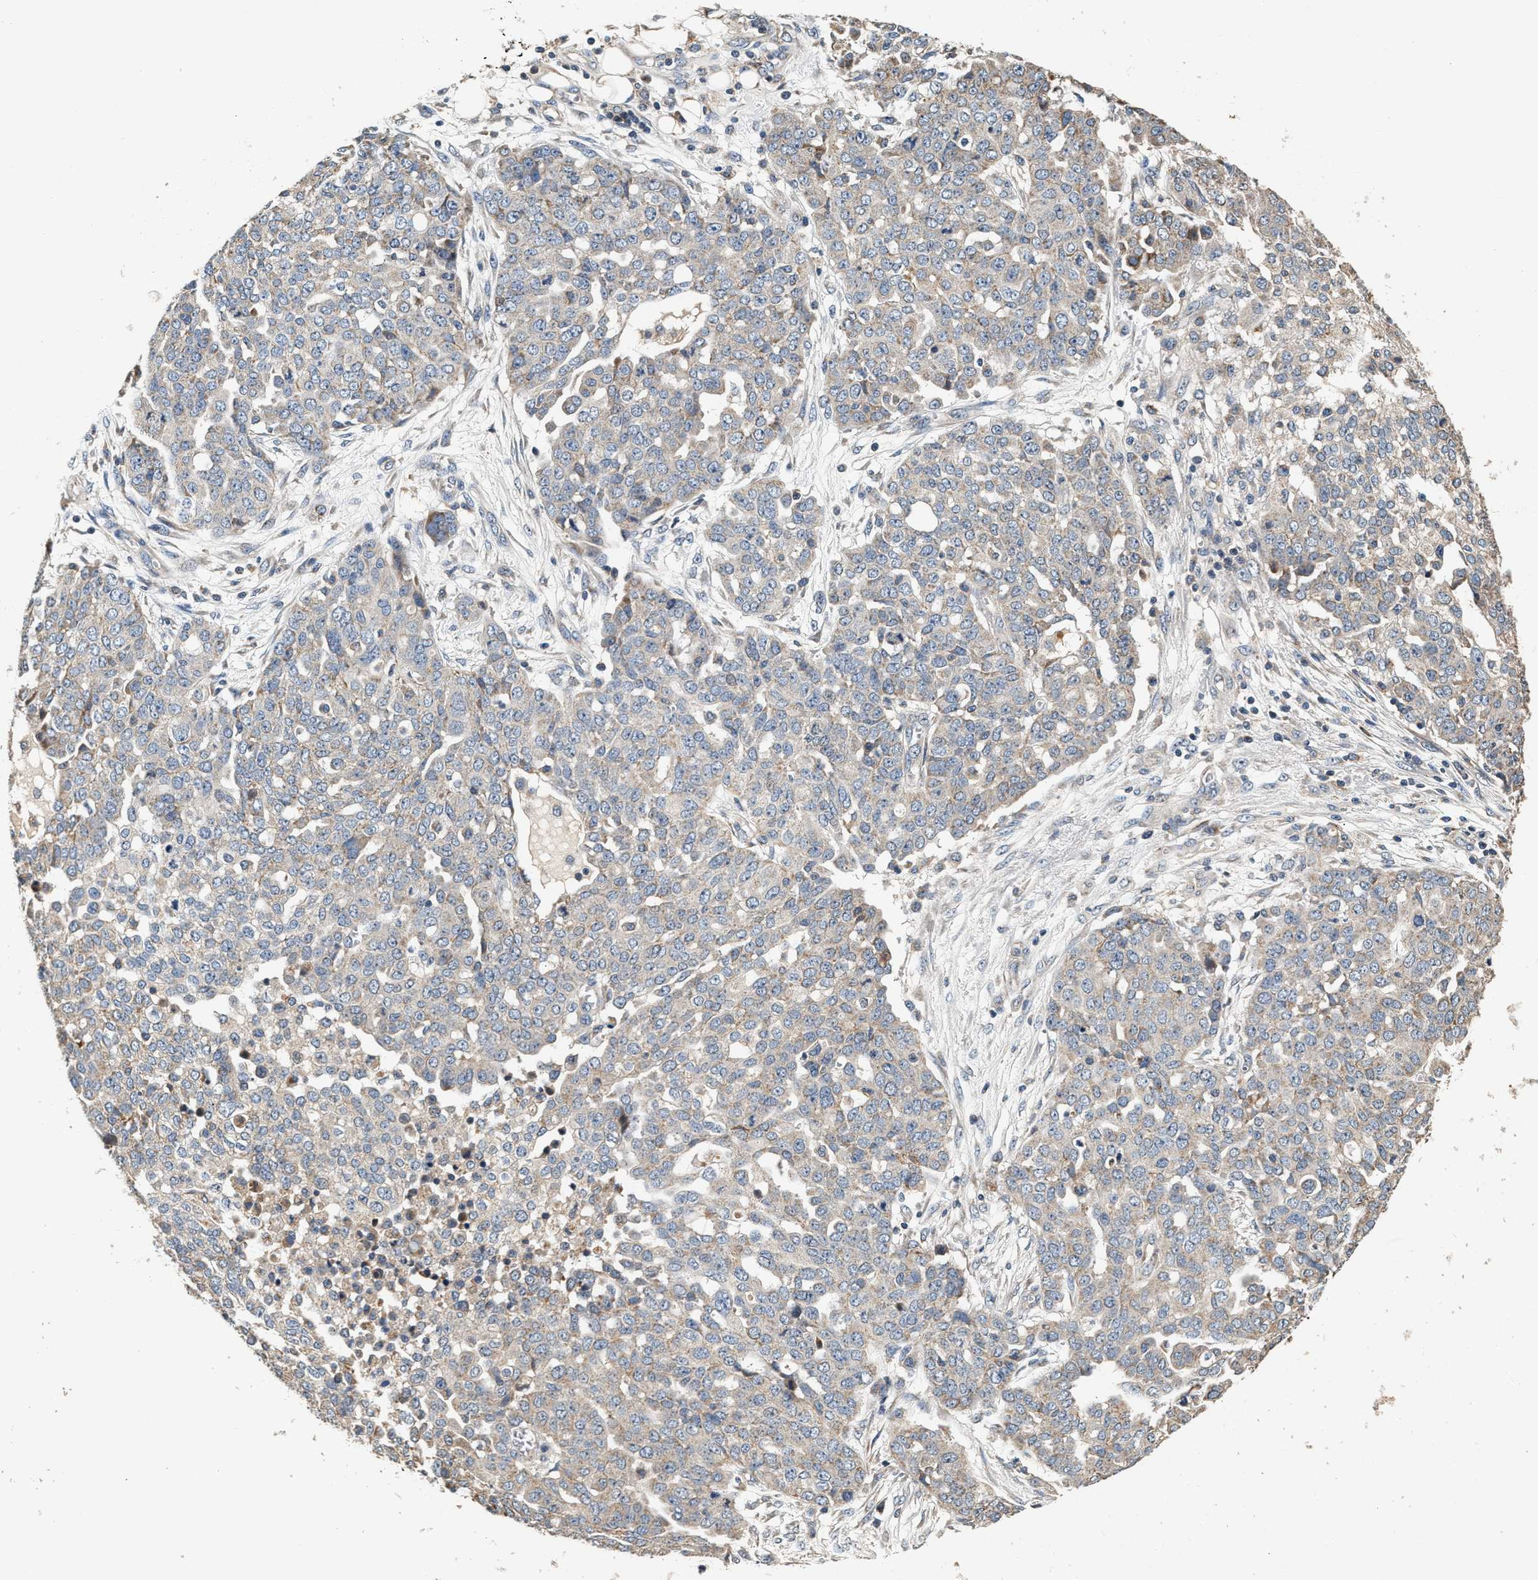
{"staining": {"intensity": "negative", "quantity": "none", "location": "none"}, "tissue": "ovarian cancer", "cell_type": "Tumor cells", "image_type": "cancer", "snomed": [{"axis": "morphology", "description": "Cystadenocarcinoma, serous, NOS"}, {"axis": "topography", "description": "Soft tissue"}, {"axis": "topography", "description": "Ovary"}], "caption": "Image shows no protein positivity in tumor cells of ovarian cancer (serous cystadenocarcinoma) tissue. (Stains: DAB IHC with hematoxylin counter stain, Microscopy: brightfield microscopy at high magnification).", "gene": "PTGR3", "patient": {"sex": "female", "age": 57}}